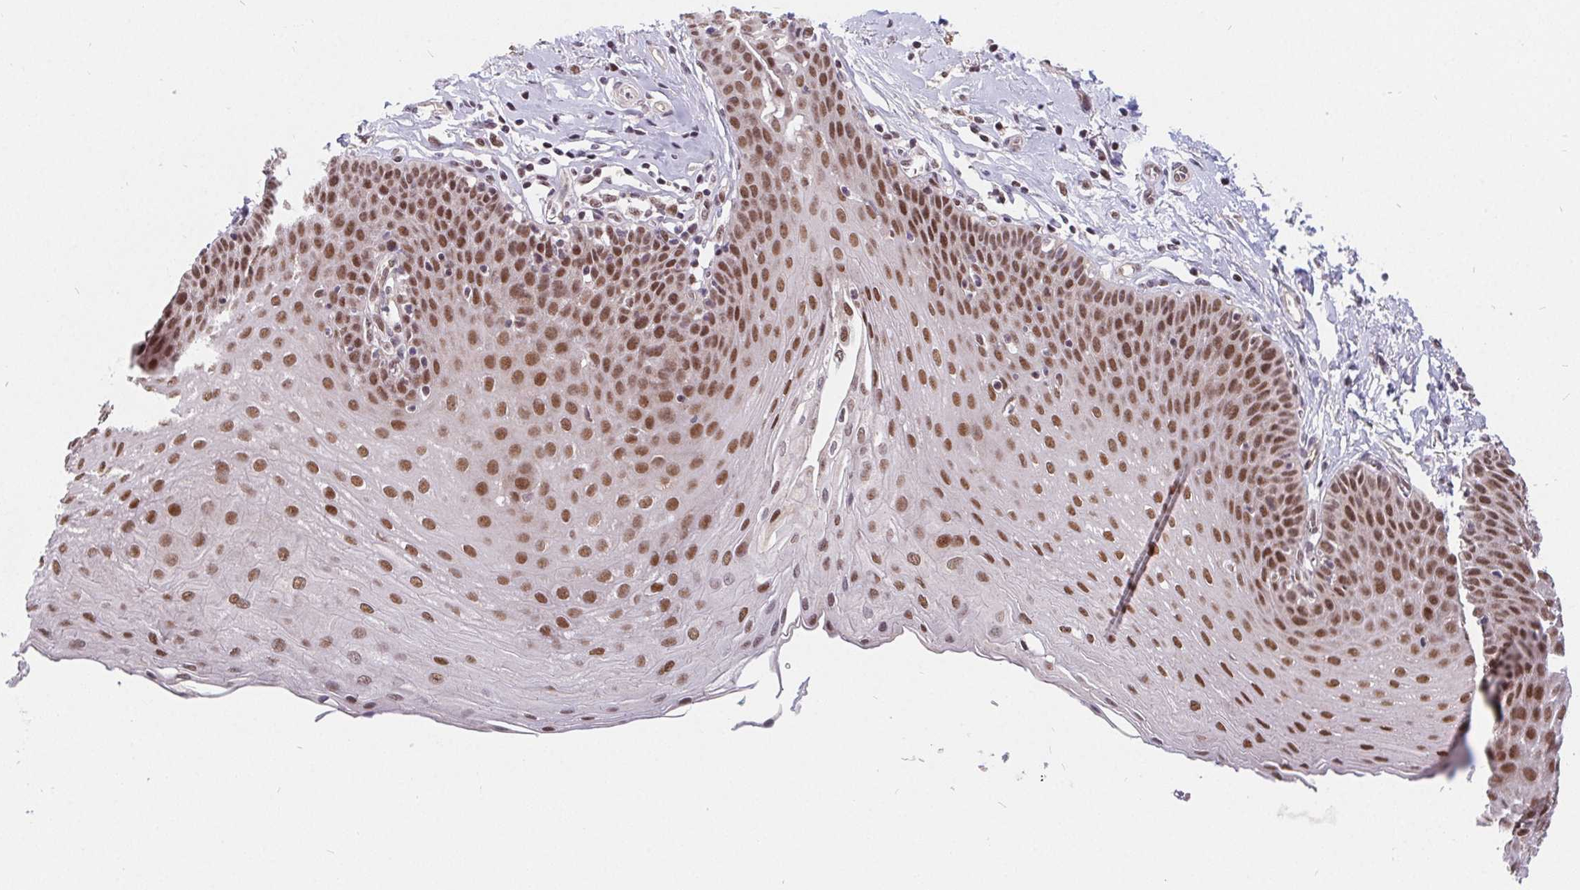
{"staining": {"intensity": "moderate", "quantity": ">75%", "location": "nuclear"}, "tissue": "esophagus", "cell_type": "Squamous epithelial cells", "image_type": "normal", "snomed": [{"axis": "morphology", "description": "Normal tissue, NOS"}, {"axis": "topography", "description": "Esophagus"}], "caption": "Moderate nuclear staining for a protein is appreciated in approximately >75% of squamous epithelial cells of unremarkable esophagus using IHC.", "gene": "POU2F1", "patient": {"sex": "female", "age": 81}}